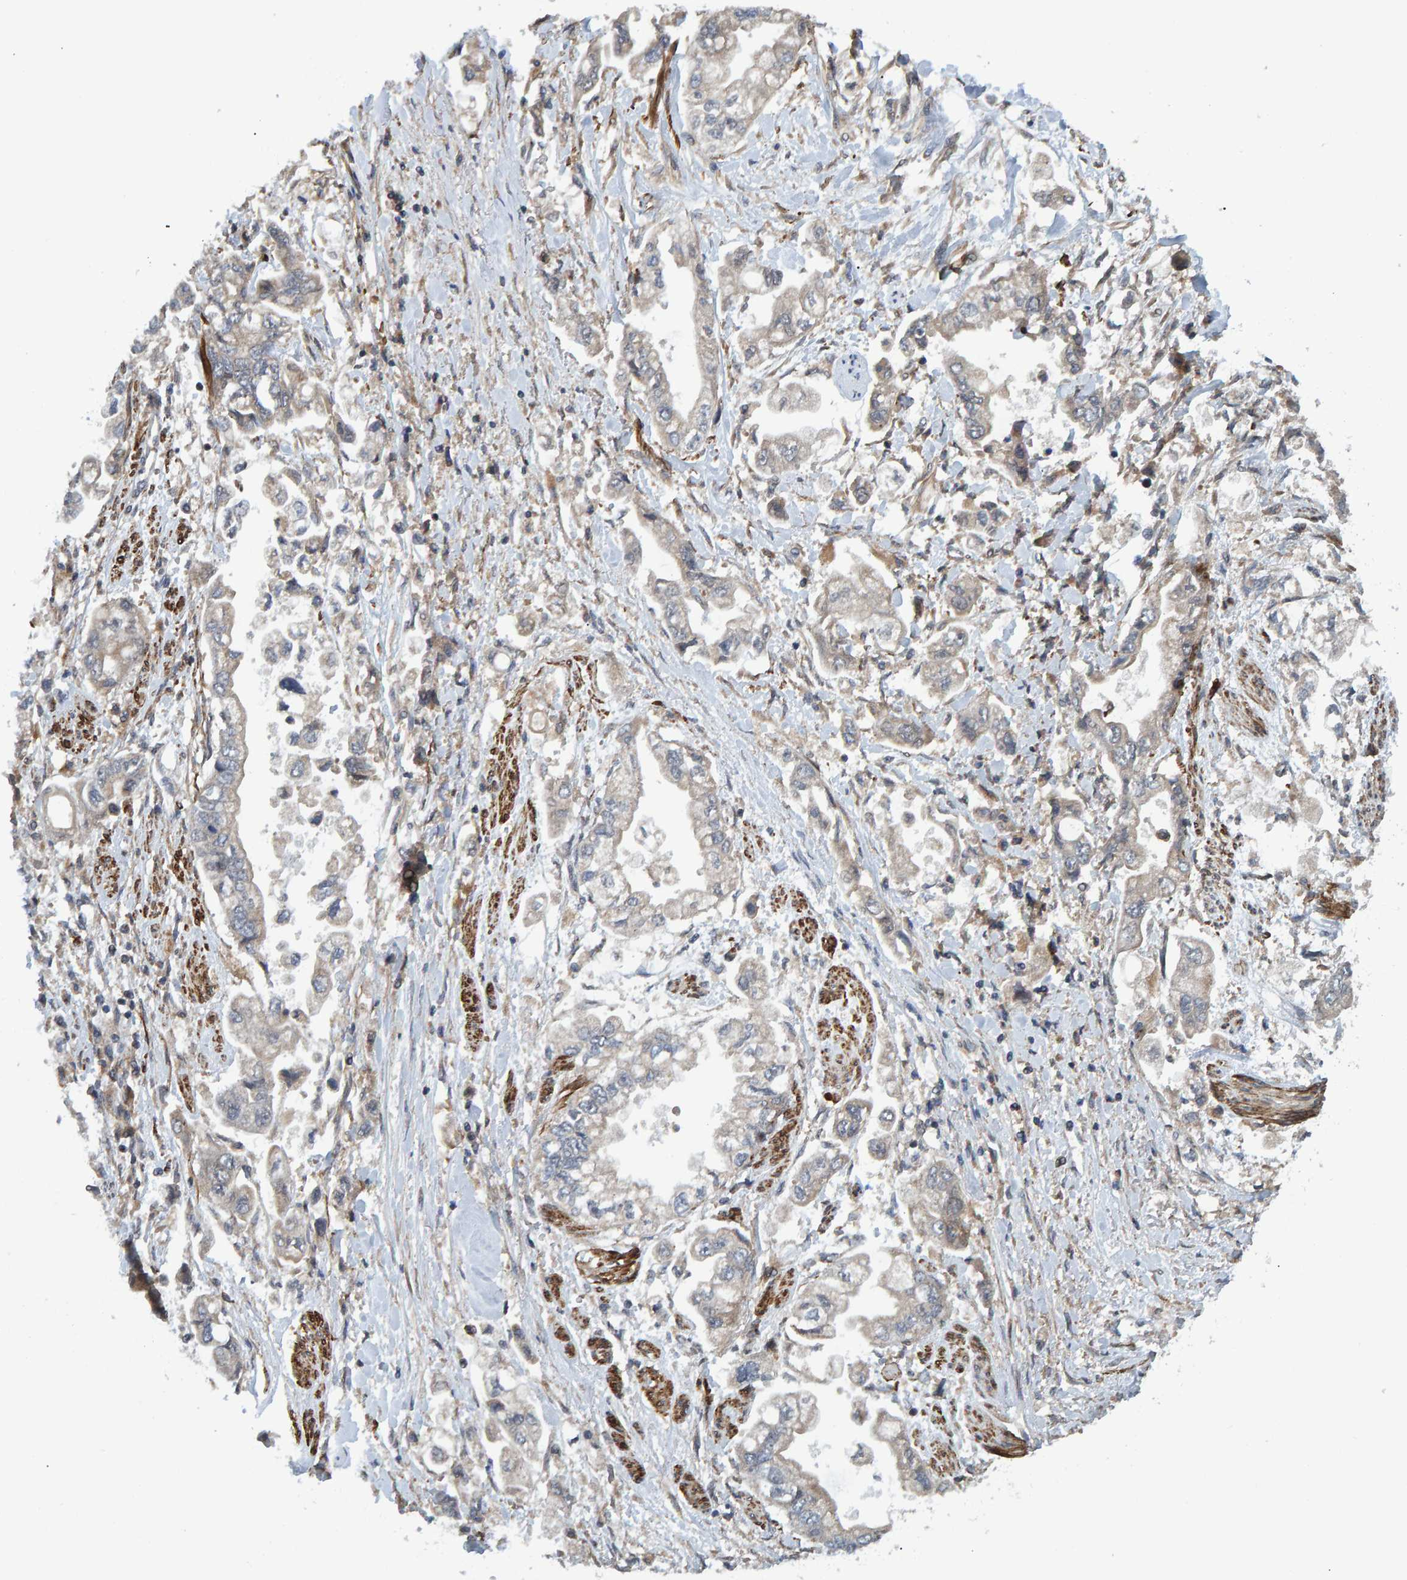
{"staining": {"intensity": "negative", "quantity": "none", "location": "none"}, "tissue": "stomach cancer", "cell_type": "Tumor cells", "image_type": "cancer", "snomed": [{"axis": "morphology", "description": "Normal tissue, NOS"}, {"axis": "morphology", "description": "Adenocarcinoma, NOS"}, {"axis": "topography", "description": "Stomach"}], "caption": "This is an immunohistochemistry (IHC) photomicrograph of stomach cancer. There is no positivity in tumor cells.", "gene": "ATP6V1H", "patient": {"sex": "male", "age": 62}}